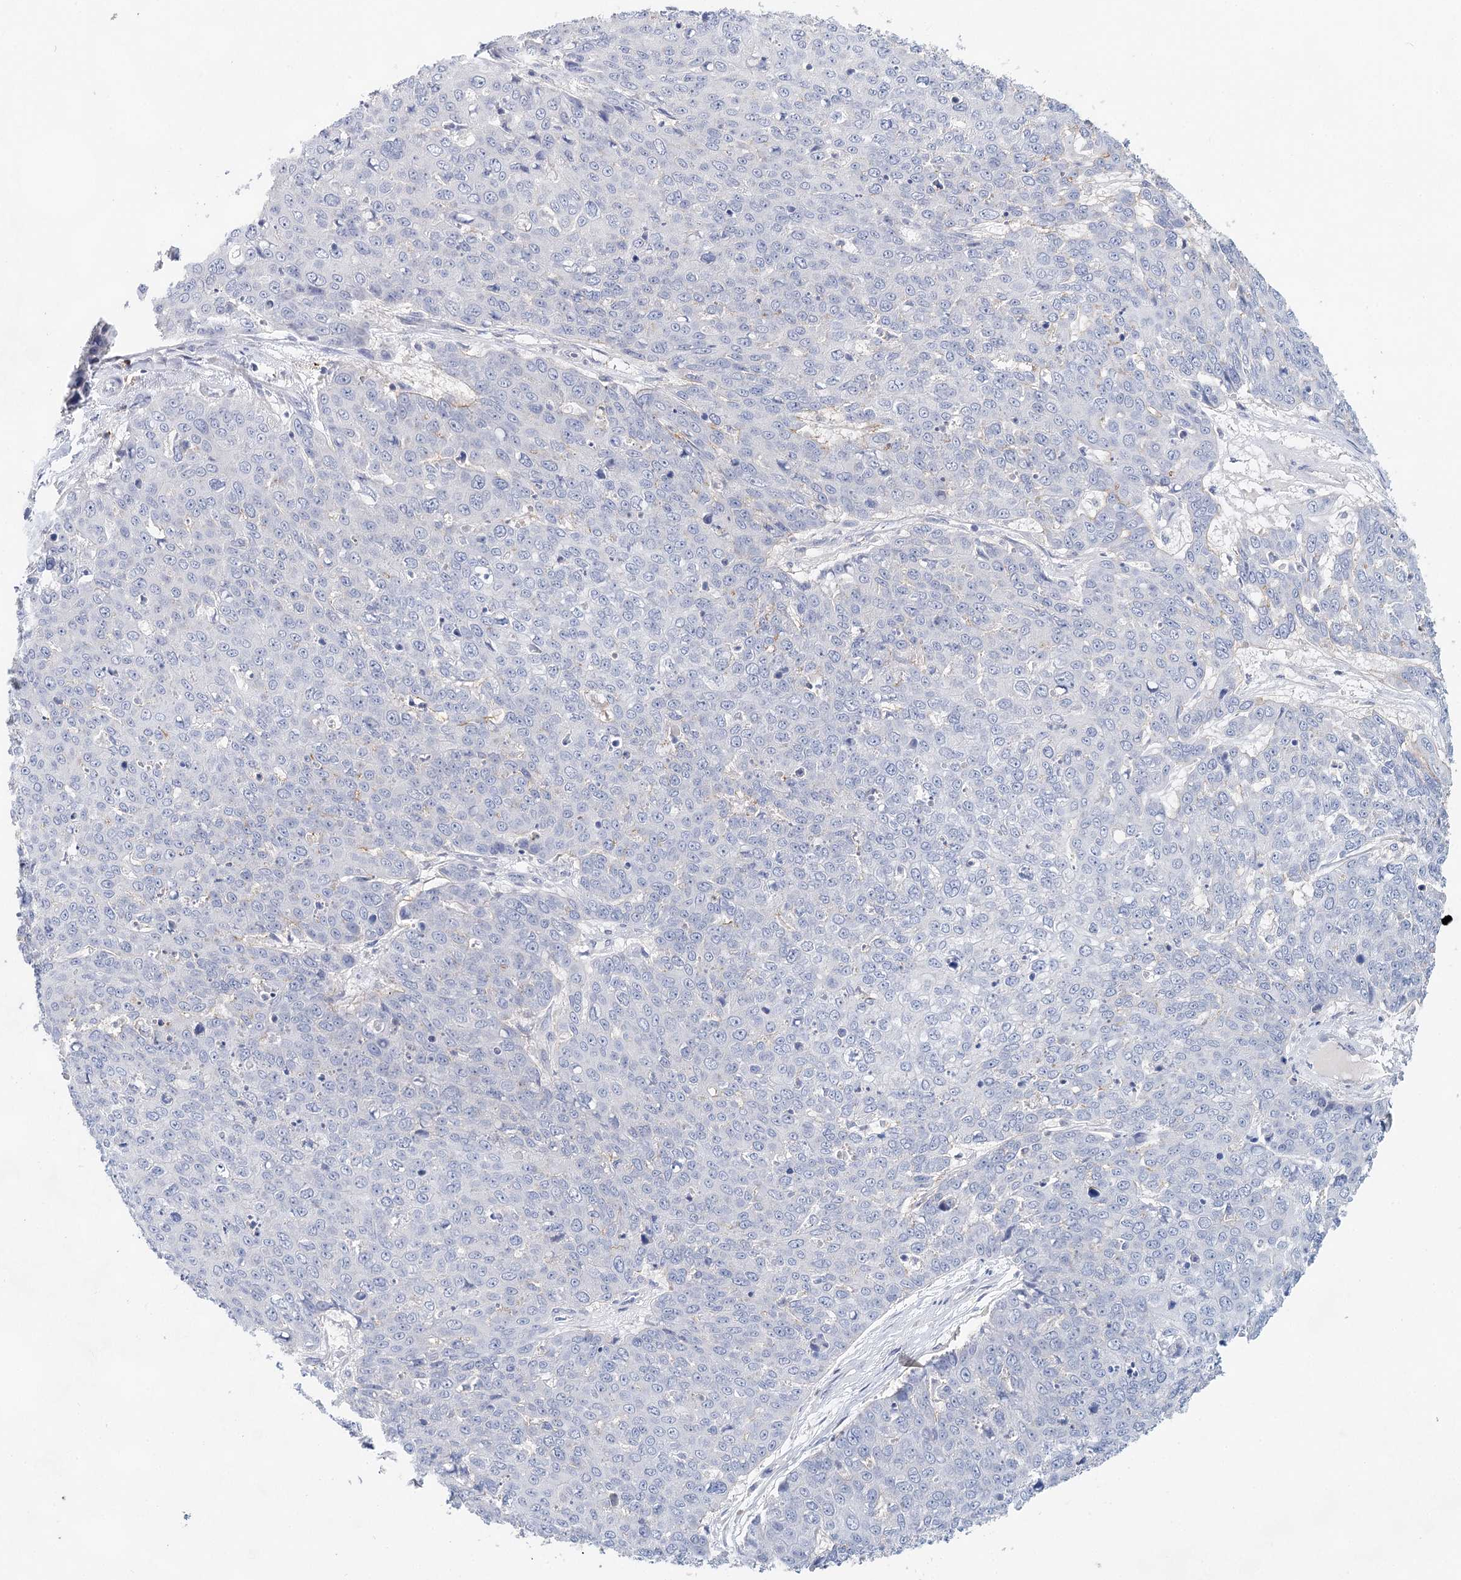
{"staining": {"intensity": "negative", "quantity": "none", "location": "none"}, "tissue": "skin cancer", "cell_type": "Tumor cells", "image_type": "cancer", "snomed": [{"axis": "morphology", "description": "Squamous cell carcinoma, NOS"}, {"axis": "topography", "description": "Skin"}], "caption": "Squamous cell carcinoma (skin) stained for a protein using IHC reveals no positivity tumor cells.", "gene": "SLC19A3", "patient": {"sex": "male", "age": 71}}